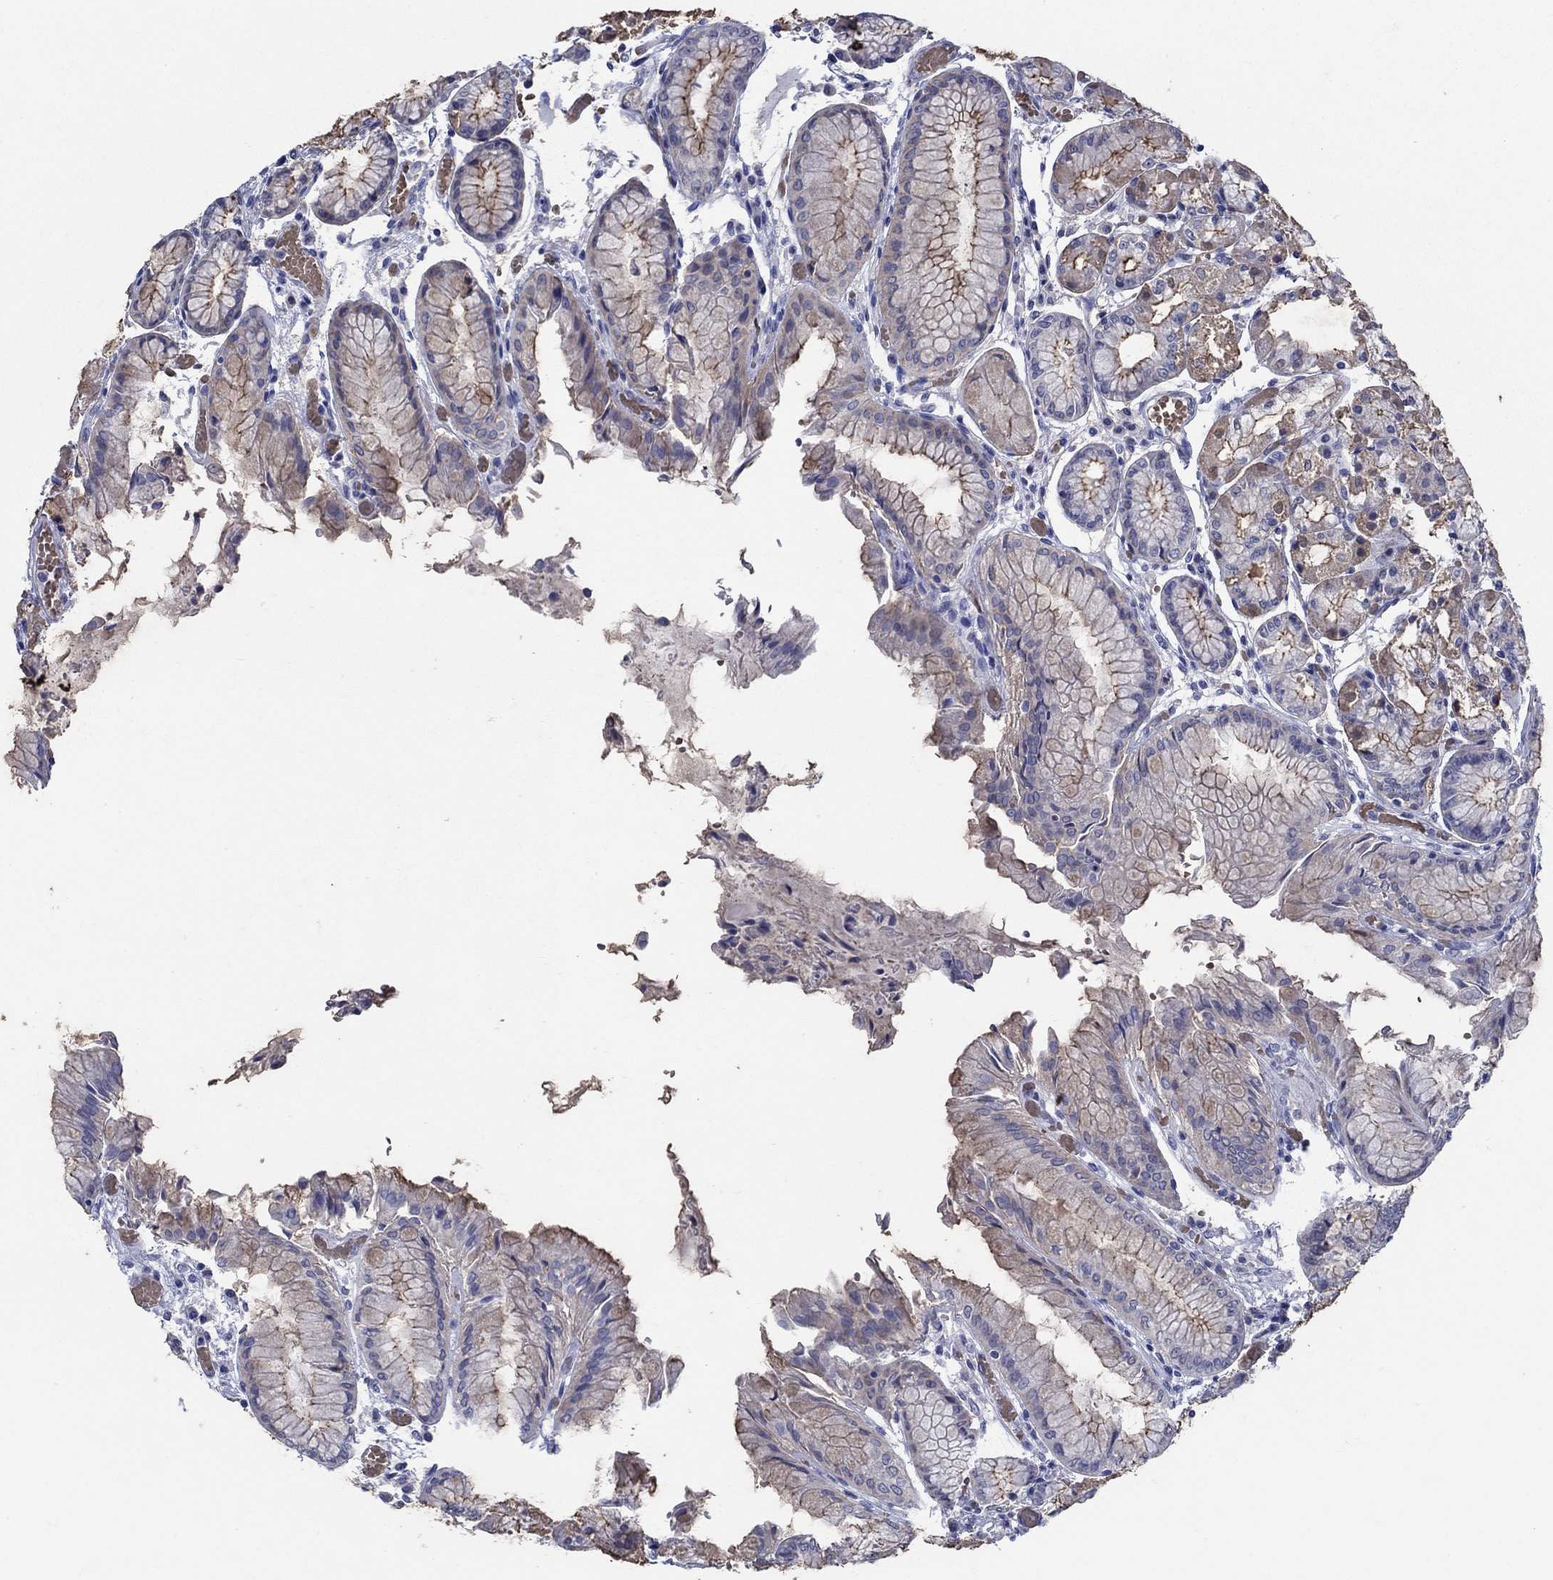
{"staining": {"intensity": "moderate", "quantity": "25%-75%", "location": "cytoplasmic/membranous"}, "tissue": "stomach", "cell_type": "Glandular cells", "image_type": "normal", "snomed": [{"axis": "morphology", "description": "Normal tissue, NOS"}, {"axis": "topography", "description": "Stomach, upper"}], "caption": "Immunohistochemistry of unremarkable stomach exhibits medium levels of moderate cytoplasmic/membranous positivity in approximately 25%-75% of glandular cells.", "gene": "FLNC", "patient": {"sex": "male", "age": 72}}